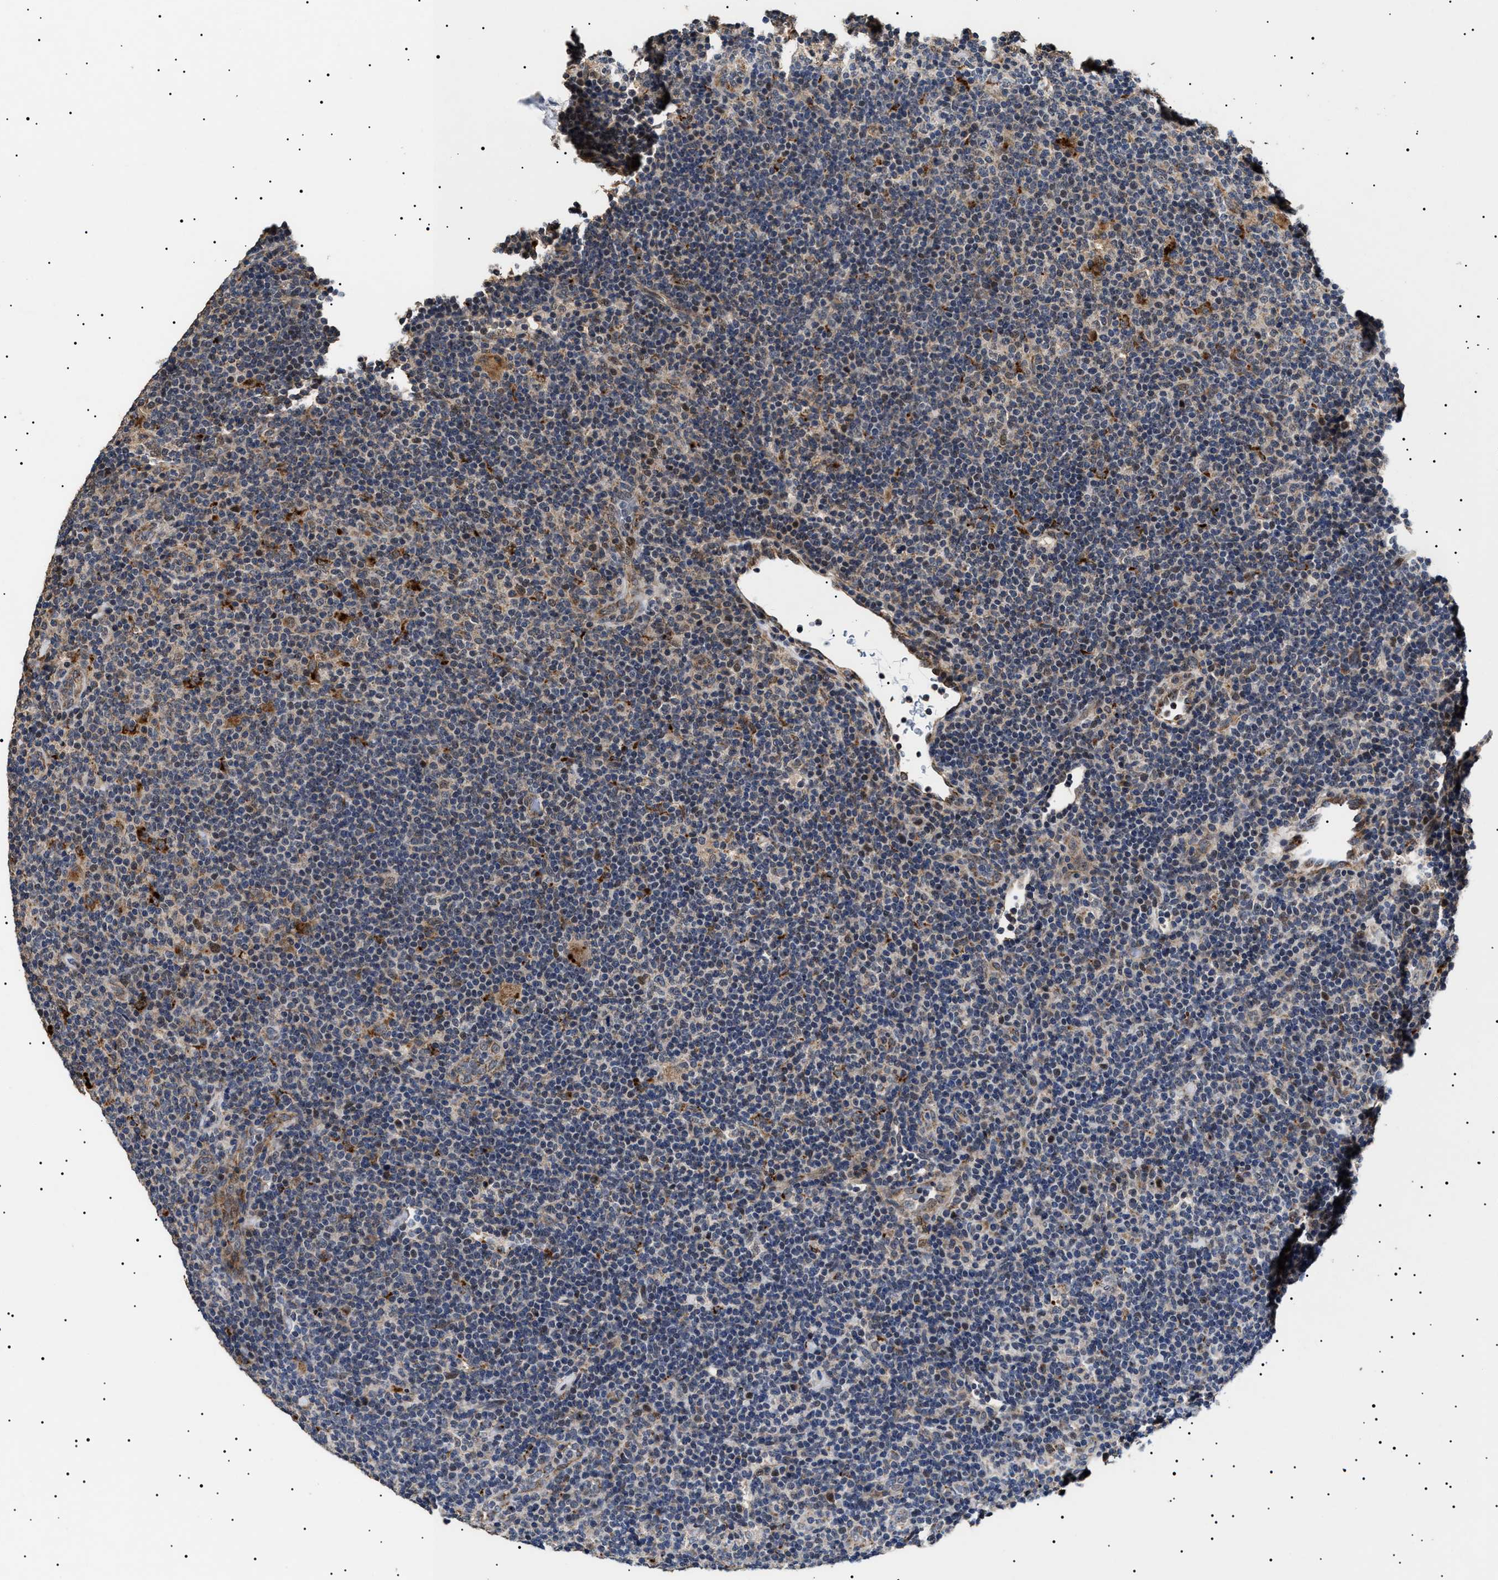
{"staining": {"intensity": "weak", "quantity": "25%-75%", "location": "cytoplasmic/membranous"}, "tissue": "lymphoma", "cell_type": "Tumor cells", "image_type": "cancer", "snomed": [{"axis": "morphology", "description": "Hodgkin's disease, NOS"}, {"axis": "topography", "description": "Lymph node"}], "caption": "Immunohistochemical staining of human lymphoma reveals weak cytoplasmic/membranous protein staining in about 25%-75% of tumor cells.", "gene": "RAB34", "patient": {"sex": "female", "age": 57}}